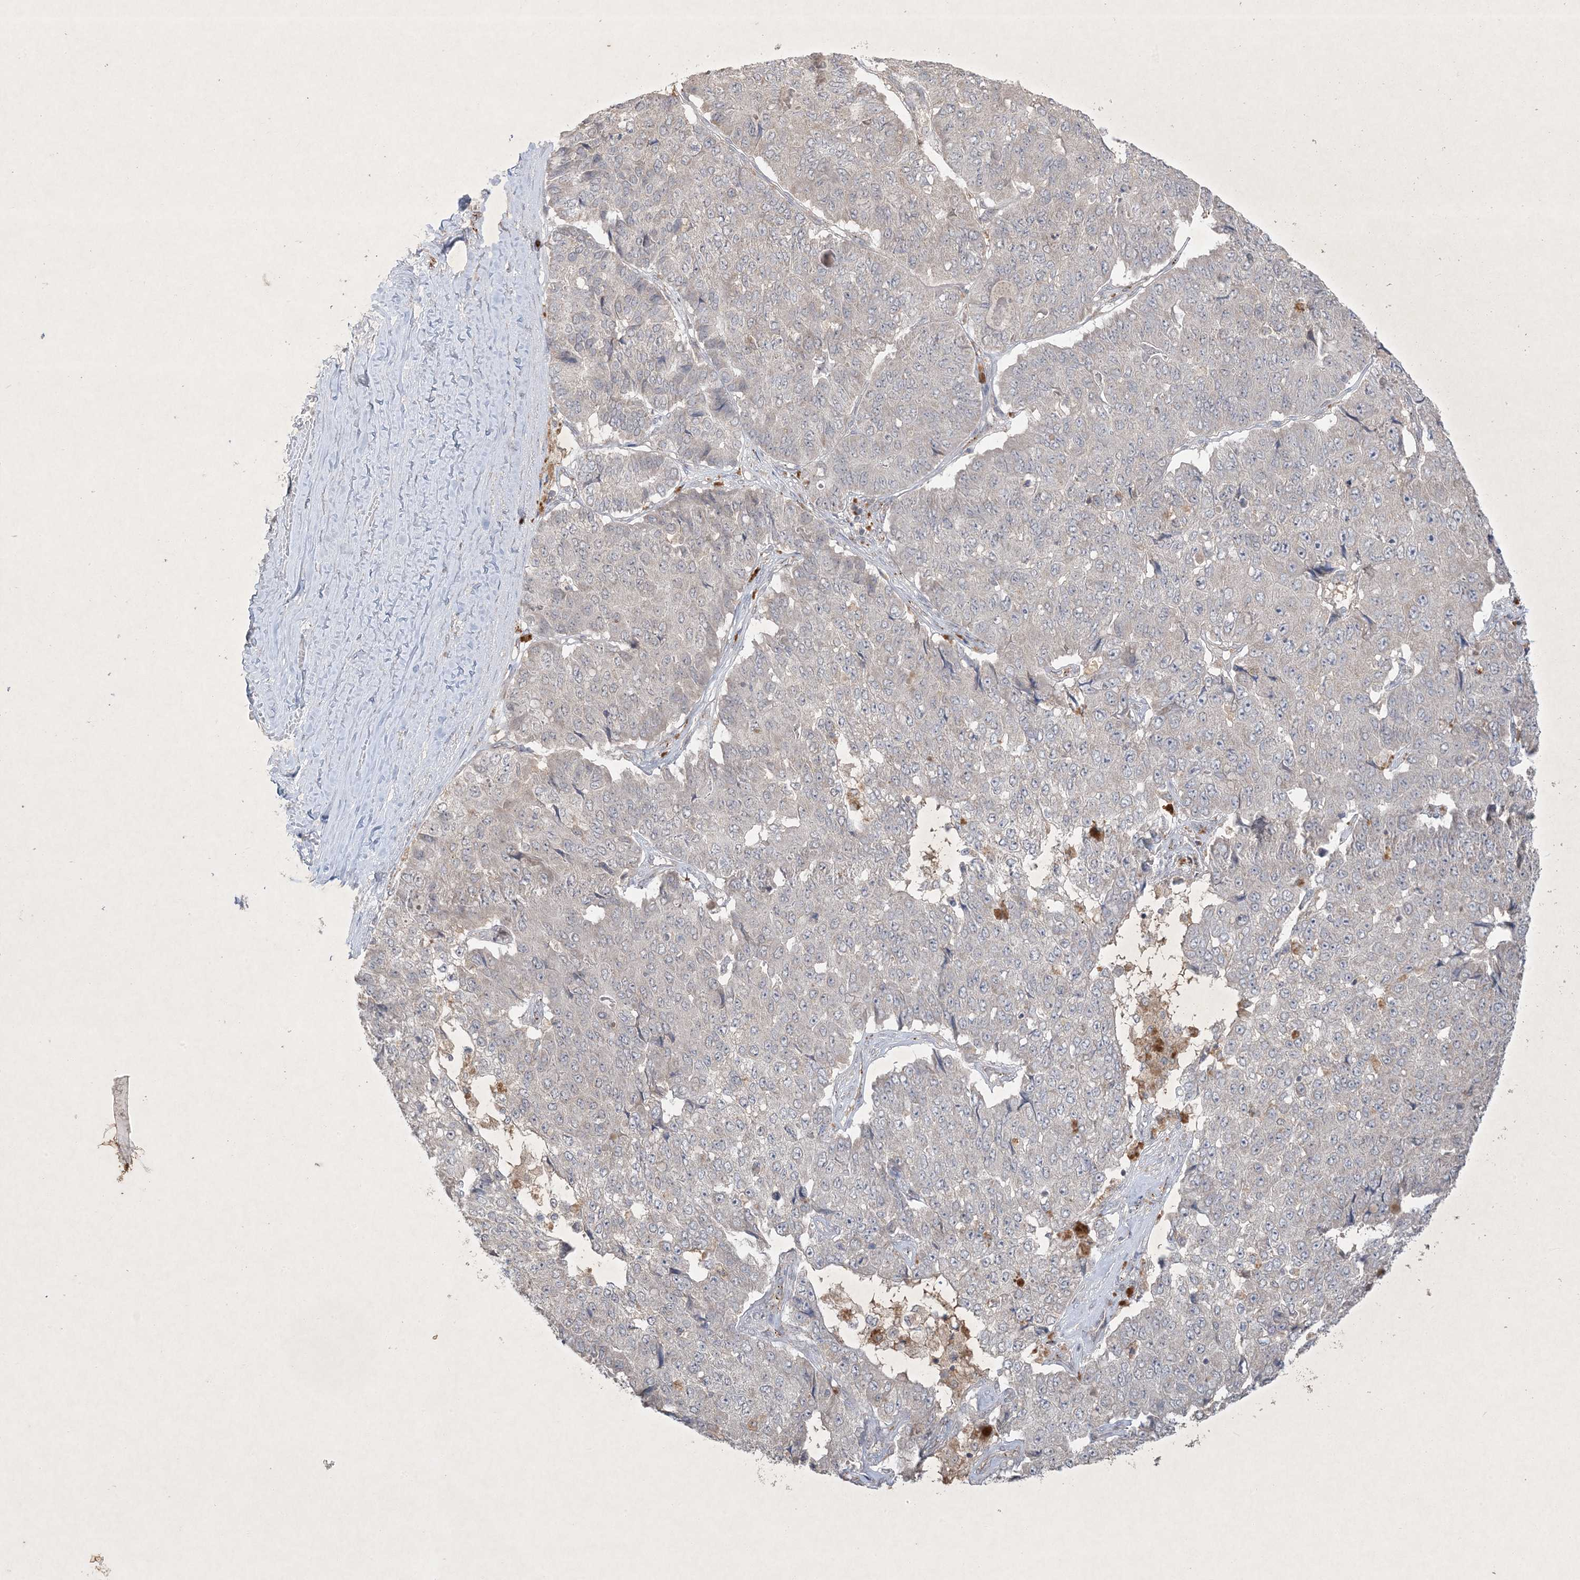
{"staining": {"intensity": "negative", "quantity": "none", "location": "none"}, "tissue": "pancreatic cancer", "cell_type": "Tumor cells", "image_type": "cancer", "snomed": [{"axis": "morphology", "description": "Adenocarcinoma, NOS"}, {"axis": "topography", "description": "Pancreas"}], "caption": "The IHC histopathology image has no significant expression in tumor cells of pancreatic cancer tissue.", "gene": "PRSS36", "patient": {"sex": "male", "age": 50}}